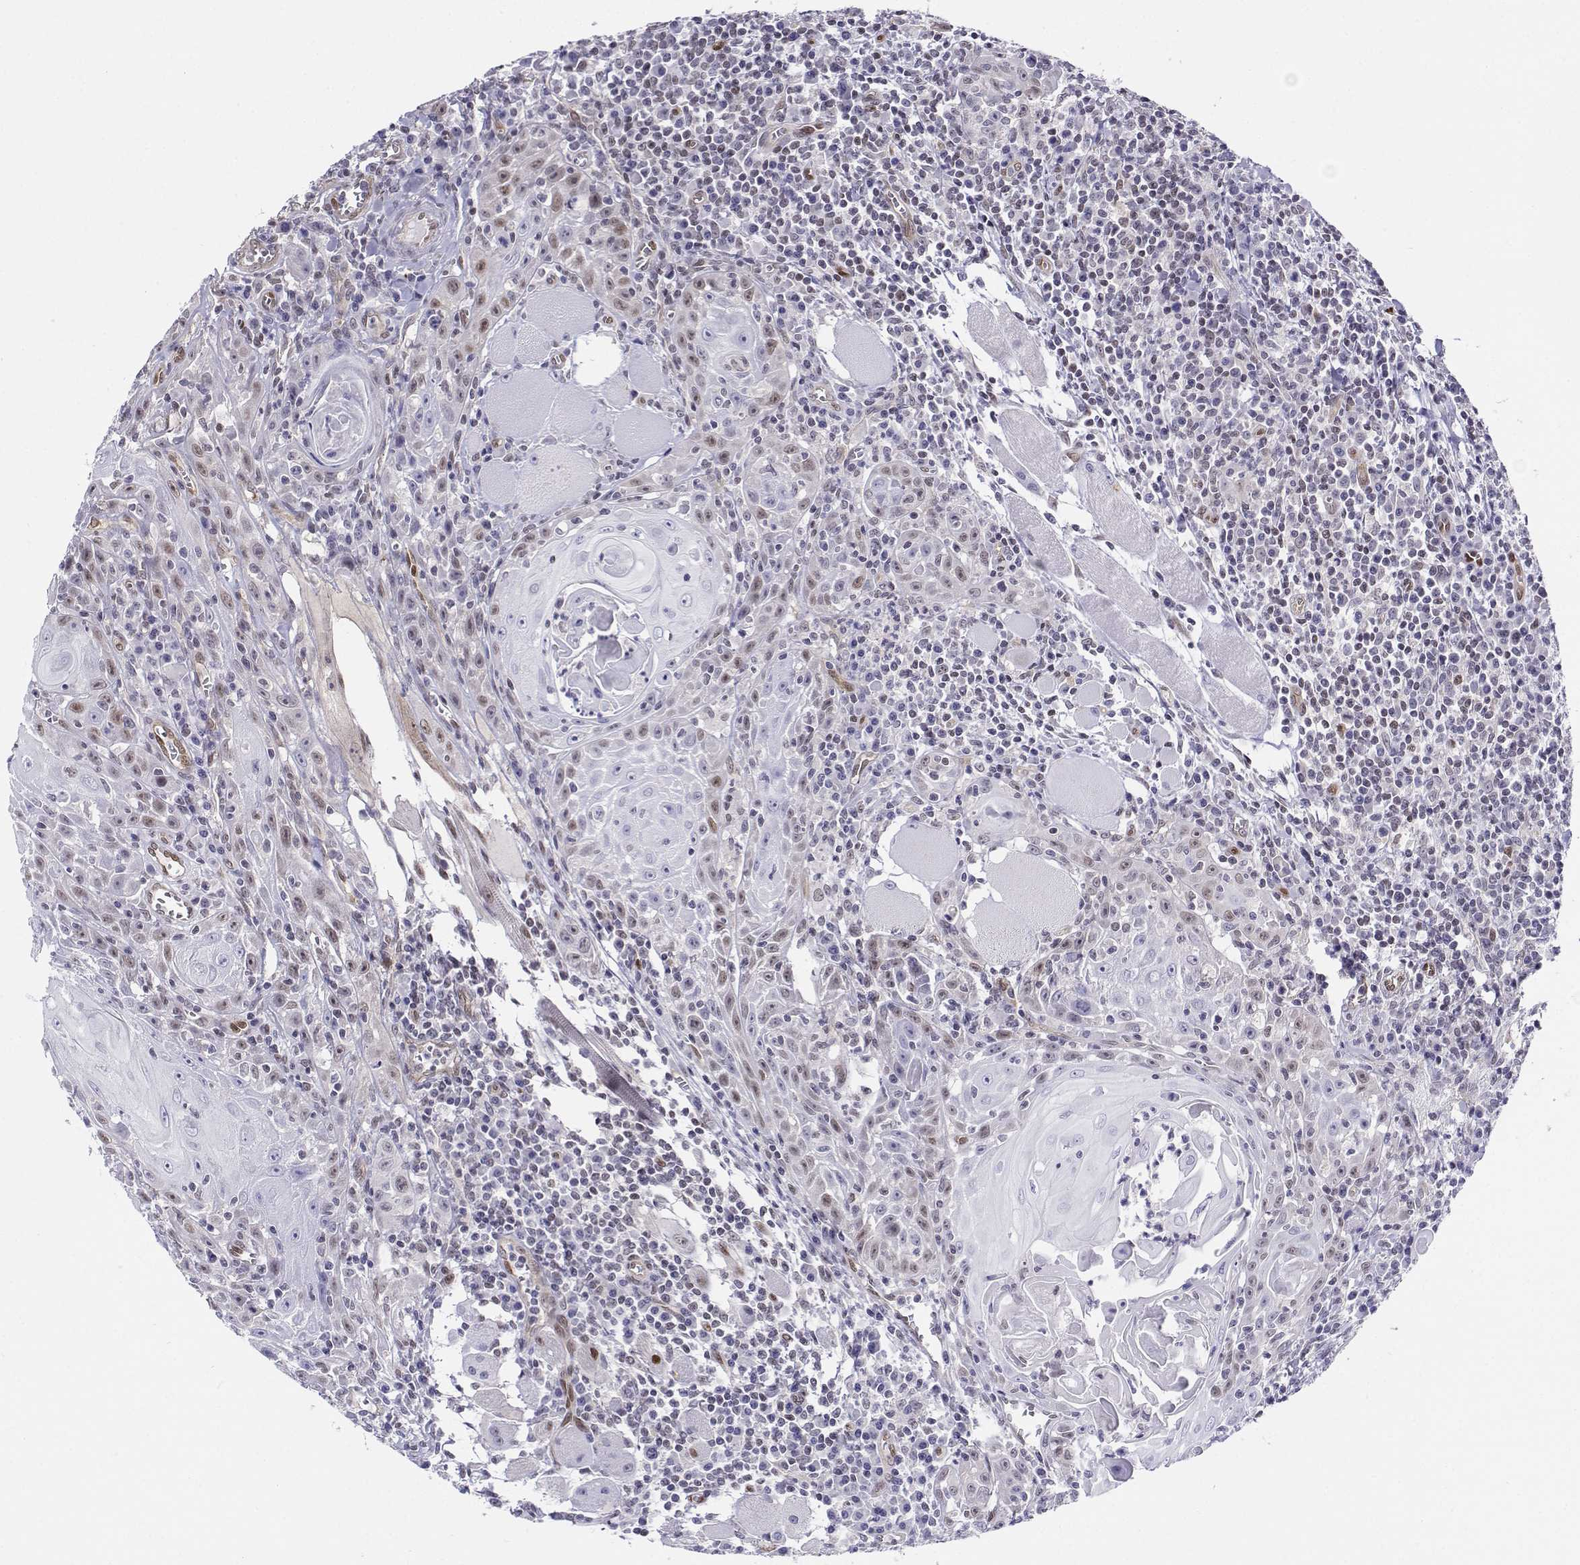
{"staining": {"intensity": "moderate", "quantity": "<25%", "location": "nuclear"}, "tissue": "head and neck cancer", "cell_type": "Tumor cells", "image_type": "cancer", "snomed": [{"axis": "morphology", "description": "Squamous cell carcinoma, NOS"}, {"axis": "topography", "description": "Head-Neck"}], "caption": "Squamous cell carcinoma (head and neck) stained with immunohistochemistry (IHC) displays moderate nuclear expression in approximately <25% of tumor cells. The staining was performed using DAB (3,3'-diaminobenzidine) to visualize the protein expression in brown, while the nuclei were stained in blue with hematoxylin (Magnification: 20x).", "gene": "ERF", "patient": {"sex": "male", "age": 52}}